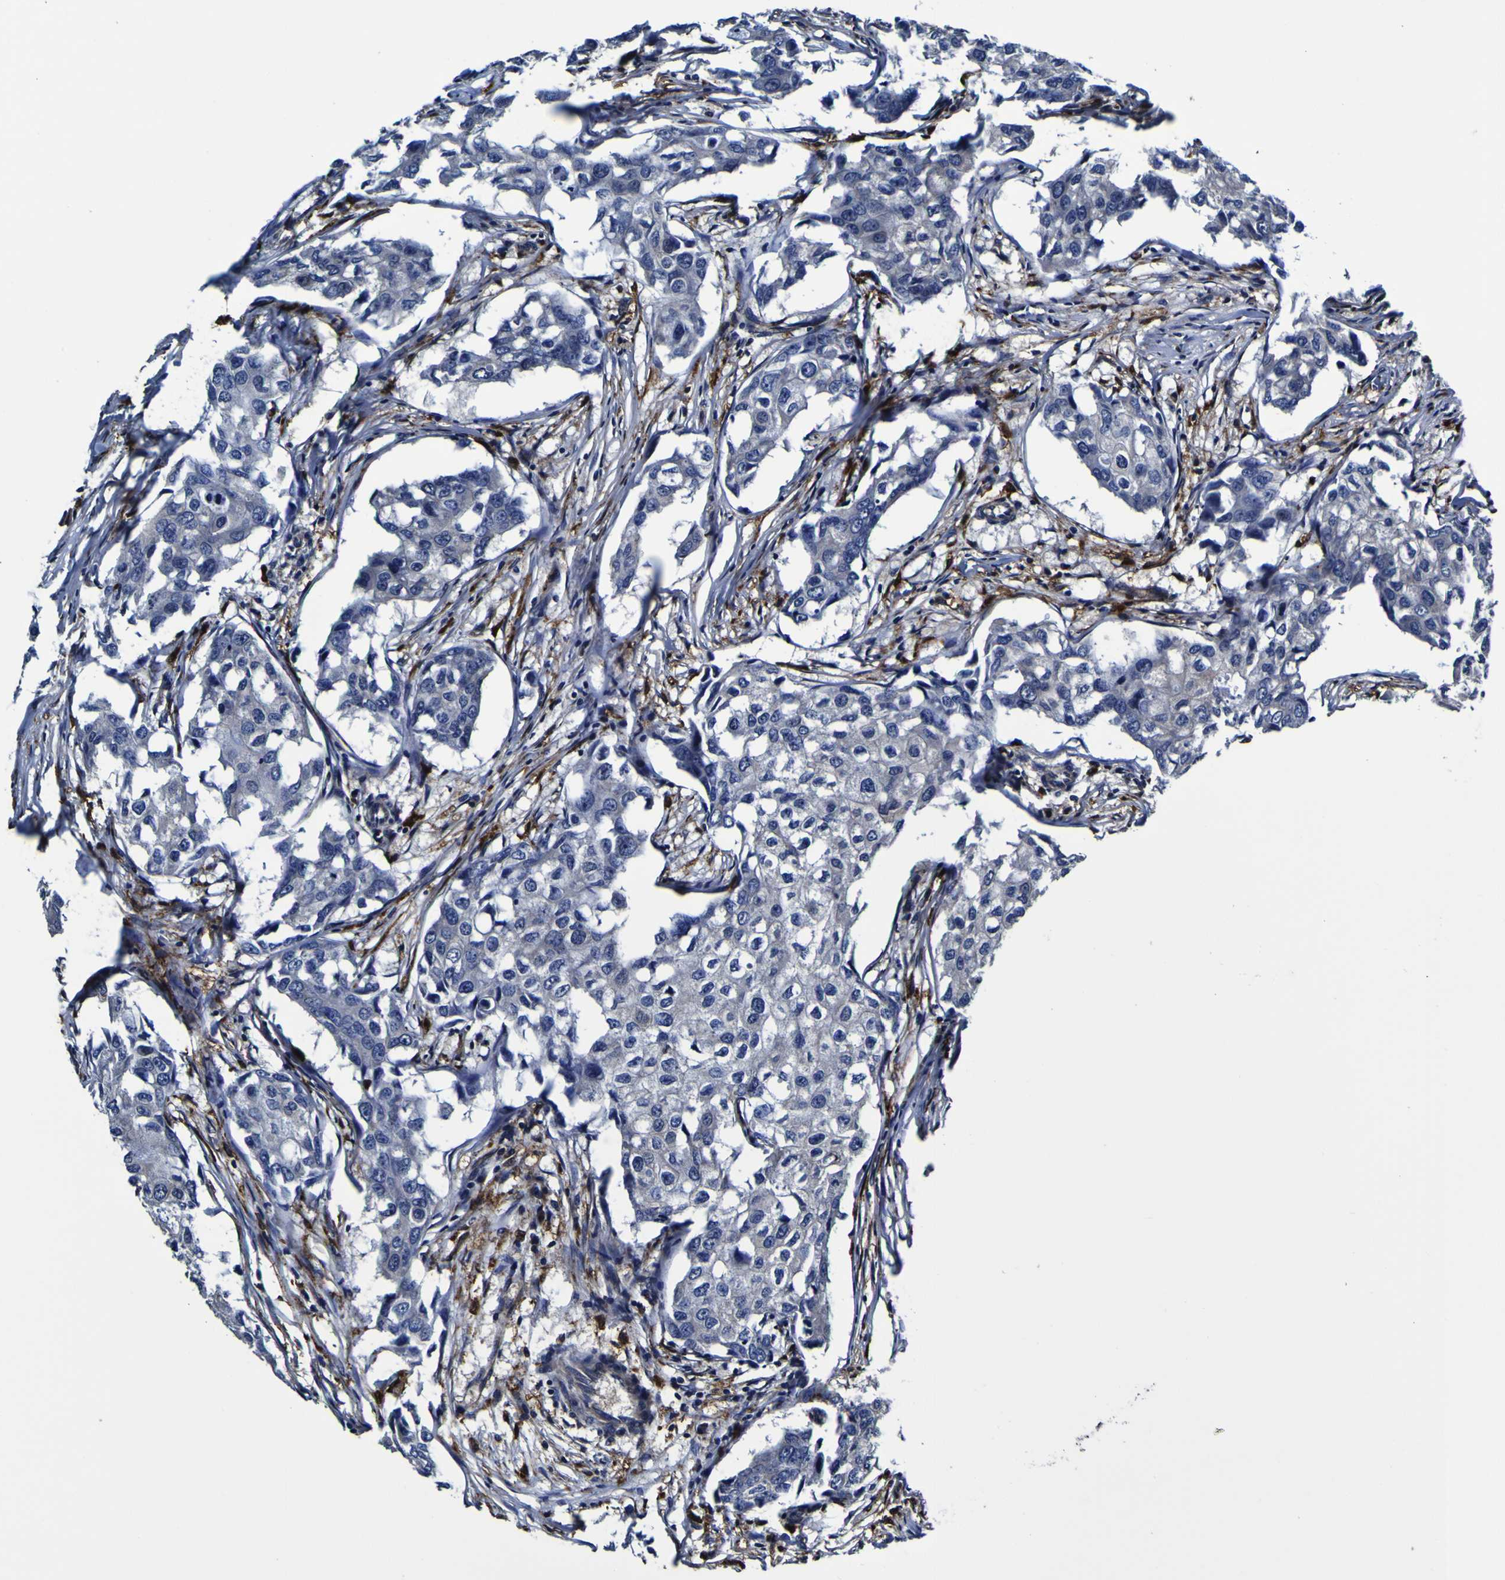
{"staining": {"intensity": "negative", "quantity": "none", "location": "none"}, "tissue": "breast cancer", "cell_type": "Tumor cells", "image_type": "cancer", "snomed": [{"axis": "morphology", "description": "Duct carcinoma"}, {"axis": "topography", "description": "Breast"}], "caption": "DAB immunohistochemical staining of human breast cancer (invasive ductal carcinoma) displays no significant staining in tumor cells.", "gene": "GPX1", "patient": {"sex": "female", "age": 27}}